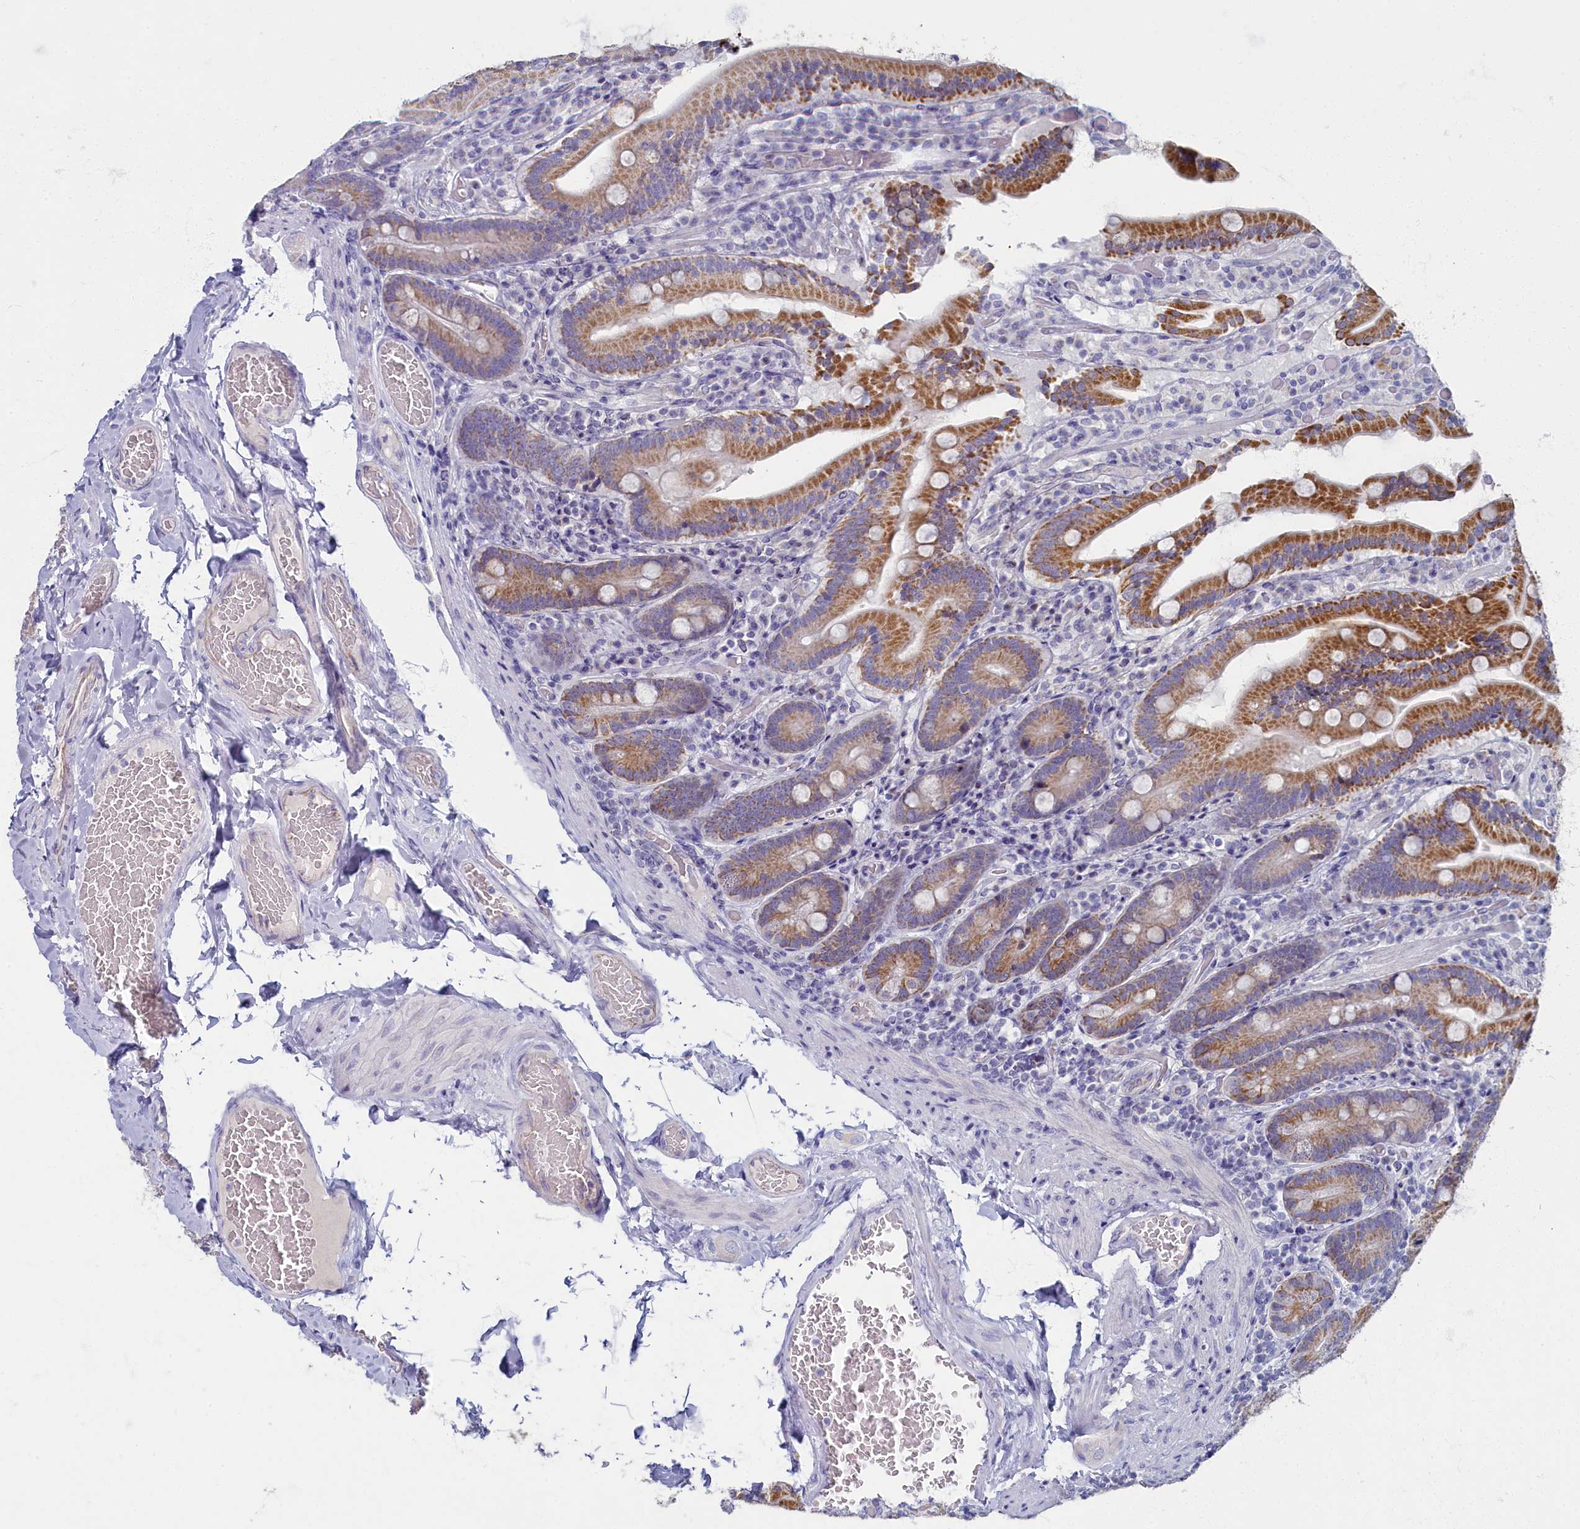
{"staining": {"intensity": "moderate", "quantity": ">75%", "location": "cytoplasmic/membranous"}, "tissue": "duodenum", "cell_type": "Glandular cells", "image_type": "normal", "snomed": [{"axis": "morphology", "description": "Normal tissue, NOS"}, {"axis": "topography", "description": "Duodenum"}], "caption": "Immunohistochemical staining of normal duodenum shows >75% levels of moderate cytoplasmic/membranous protein staining in about >75% of glandular cells. (brown staining indicates protein expression, while blue staining denotes nuclei).", "gene": "OCIAD2", "patient": {"sex": "female", "age": 62}}